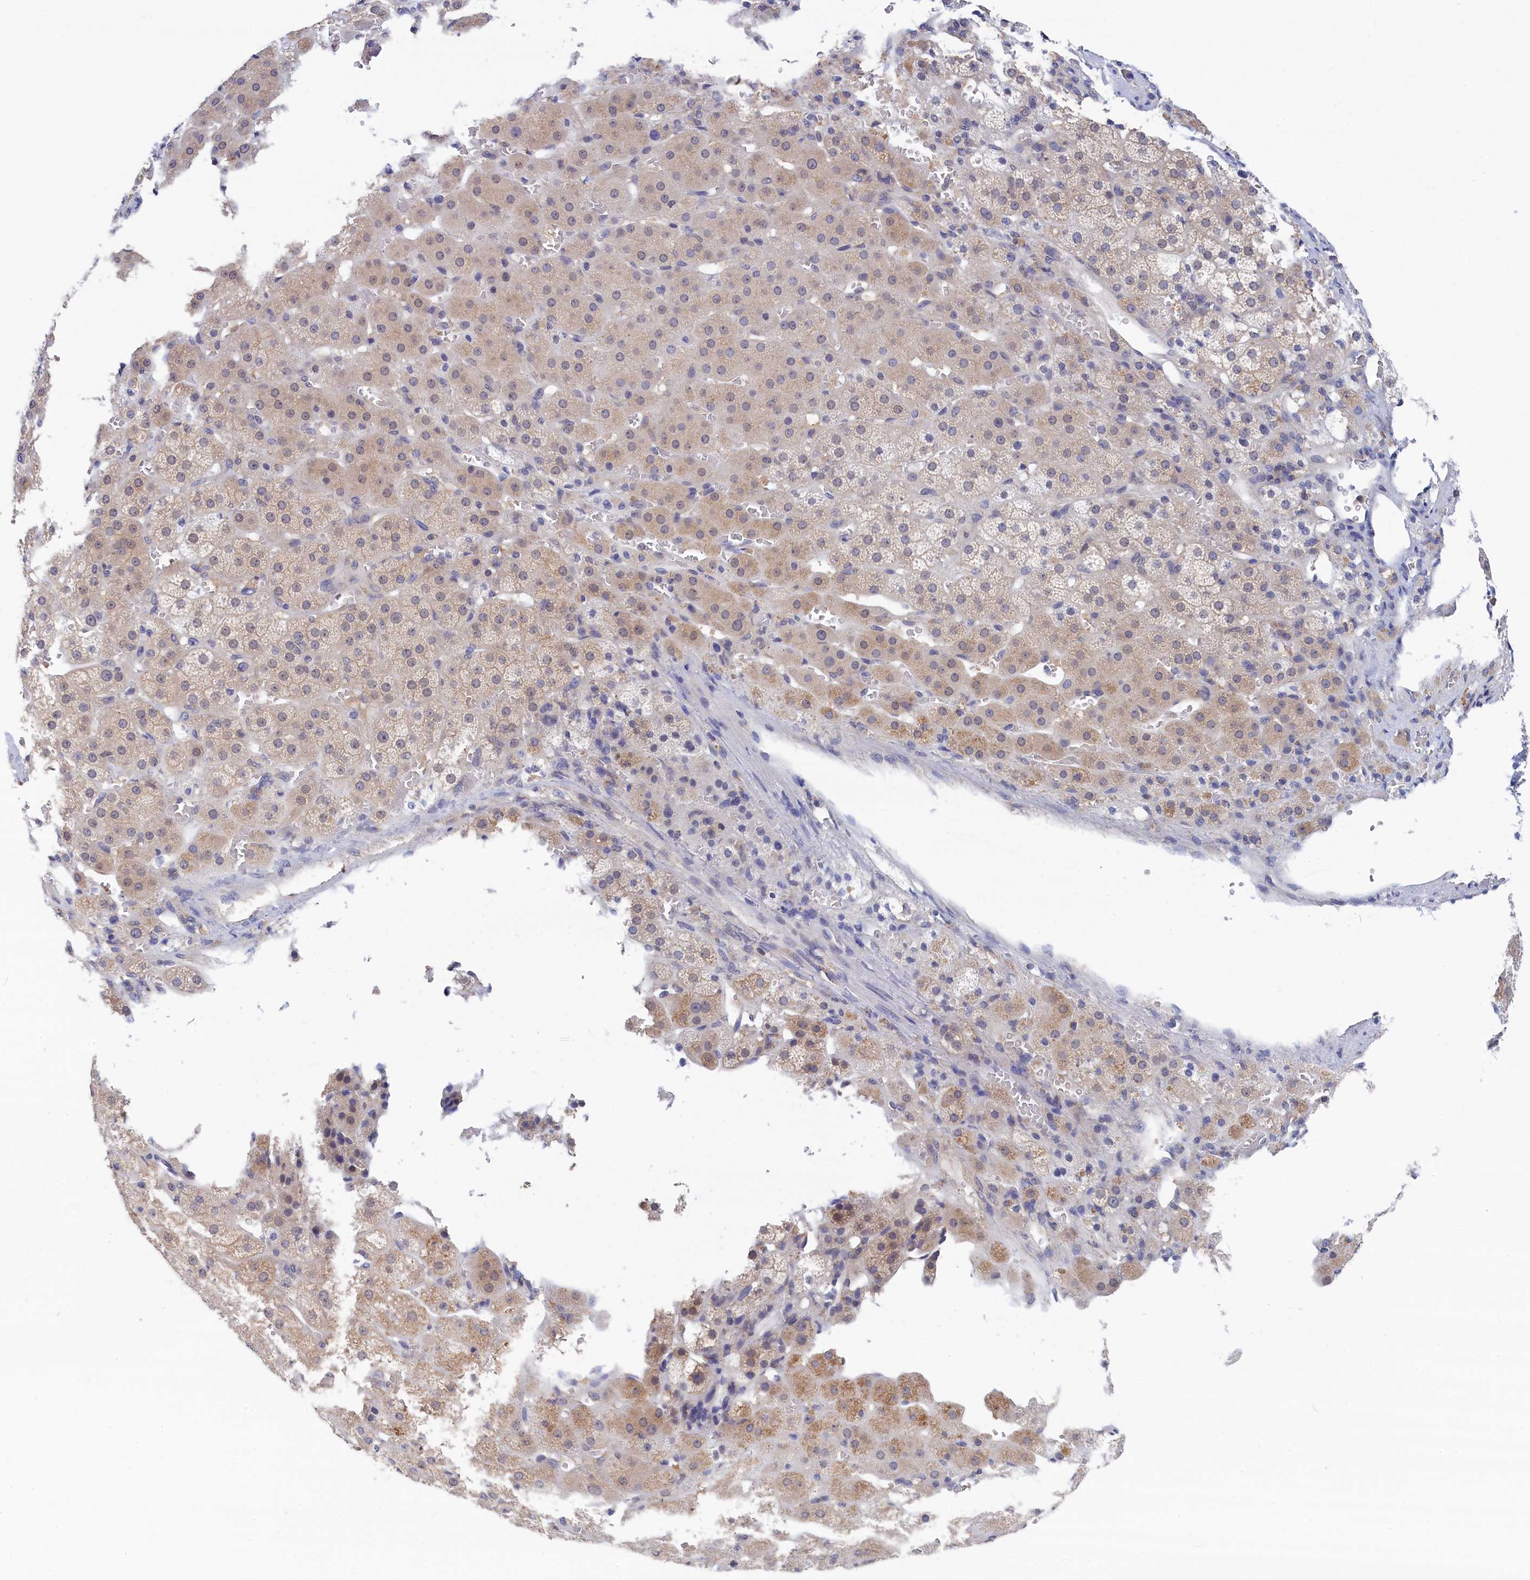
{"staining": {"intensity": "moderate", "quantity": "<25%", "location": "cytoplasmic/membranous"}, "tissue": "adrenal gland", "cell_type": "Glandular cells", "image_type": "normal", "snomed": [{"axis": "morphology", "description": "Normal tissue, NOS"}, {"axis": "topography", "description": "Adrenal gland"}], "caption": "High-power microscopy captured an IHC micrograph of benign adrenal gland, revealing moderate cytoplasmic/membranous expression in about <25% of glandular cells.", "gene": "PGP", "patient": {"sex": "female", "age": 57}}